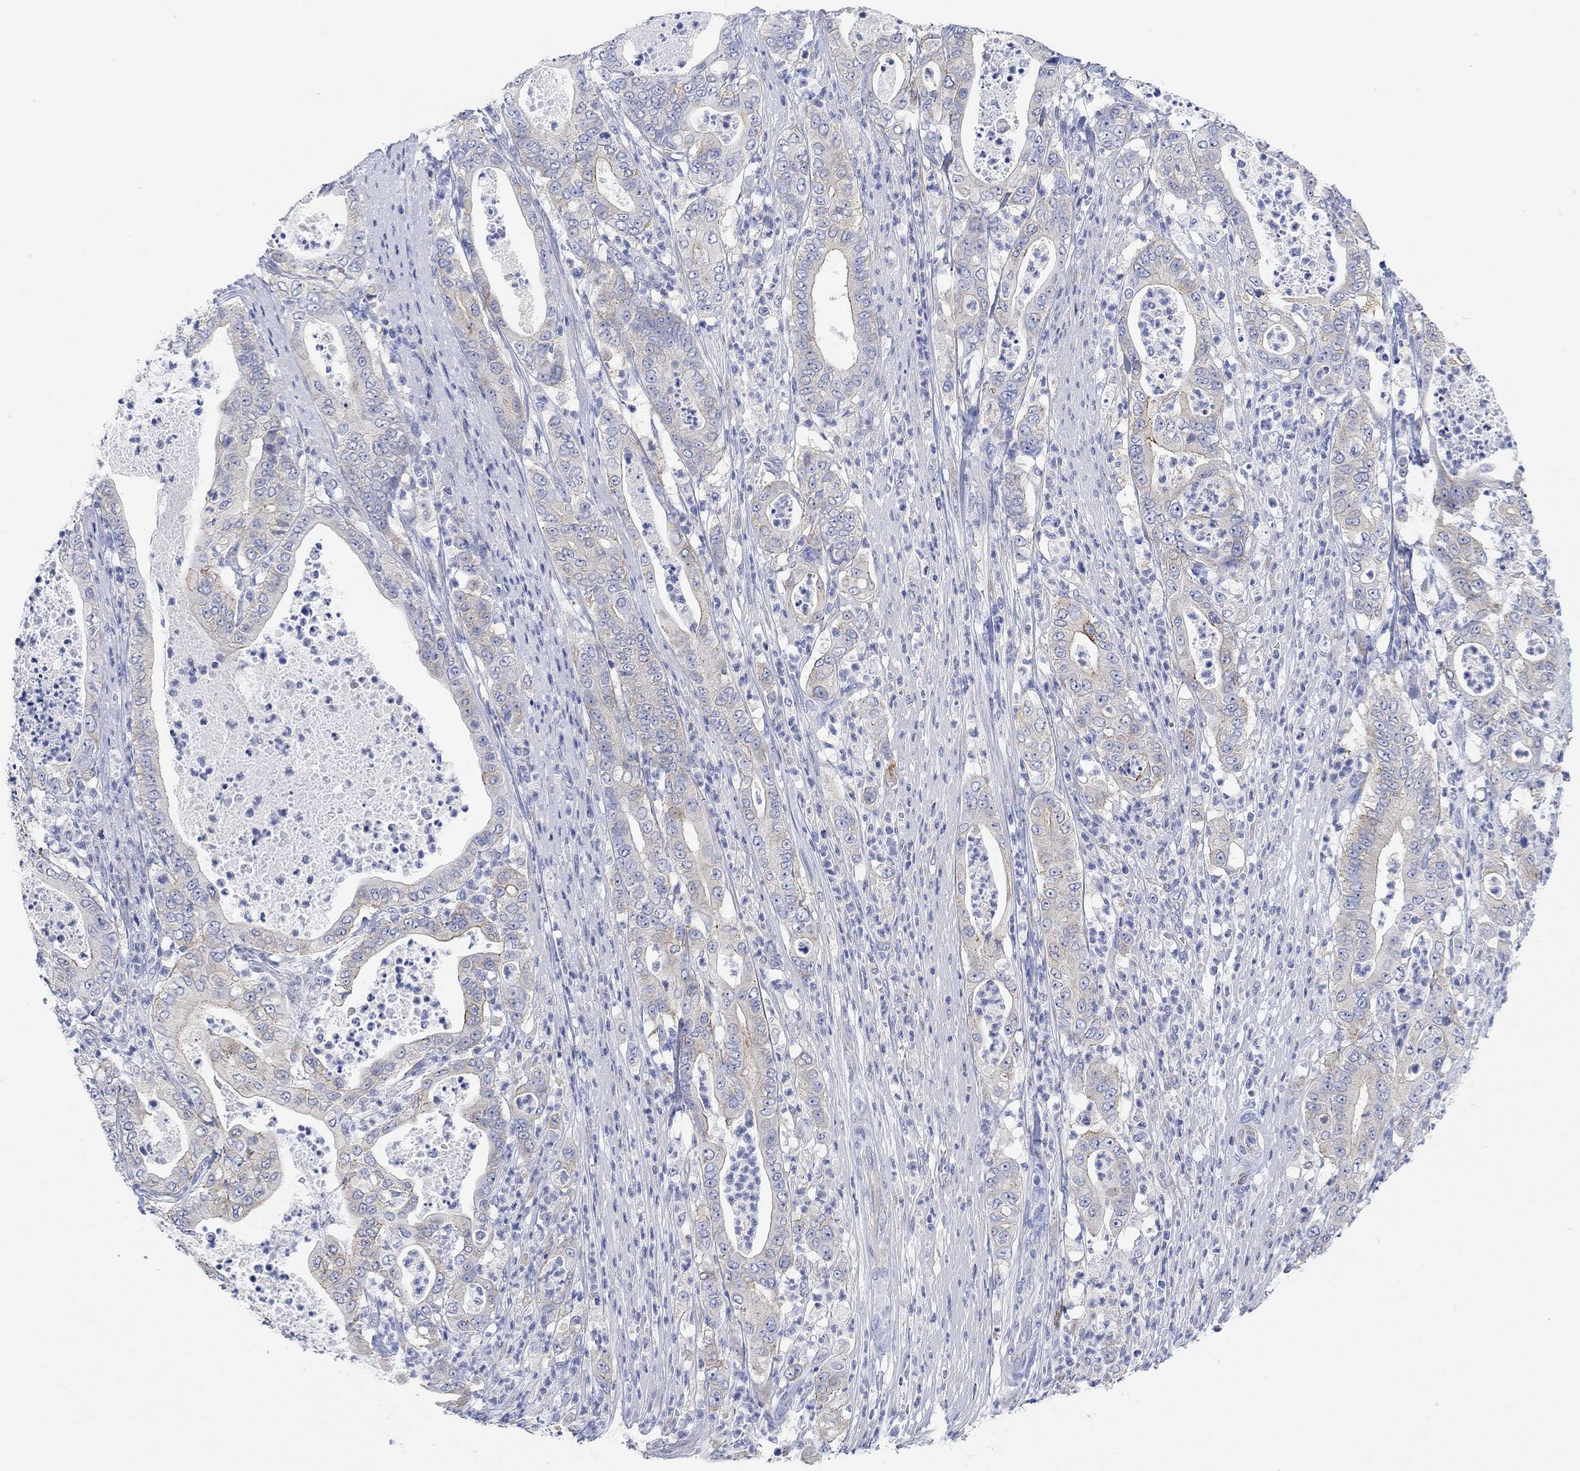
{"staining": {"intensity": "weak", "quantity": "<25%", "location": "cytoplasmic/membranous"}, "tissue": "pancreatic cancer", "cell_type": "Tumor cells", "image_type": "cancer", "snomed": [{"axis": "morphology", "description": "Adenocarcinoma, NOS"}, {"axis": "topography", "description": "Pancreas"}], "caption": "This is an immunohistochemistry (IHC) photomicrograph of human pancreatic cancer. There is no positivity in tumor cells.", "gene": "RGS1", "patient": {"sex": "male", "age": 71}}